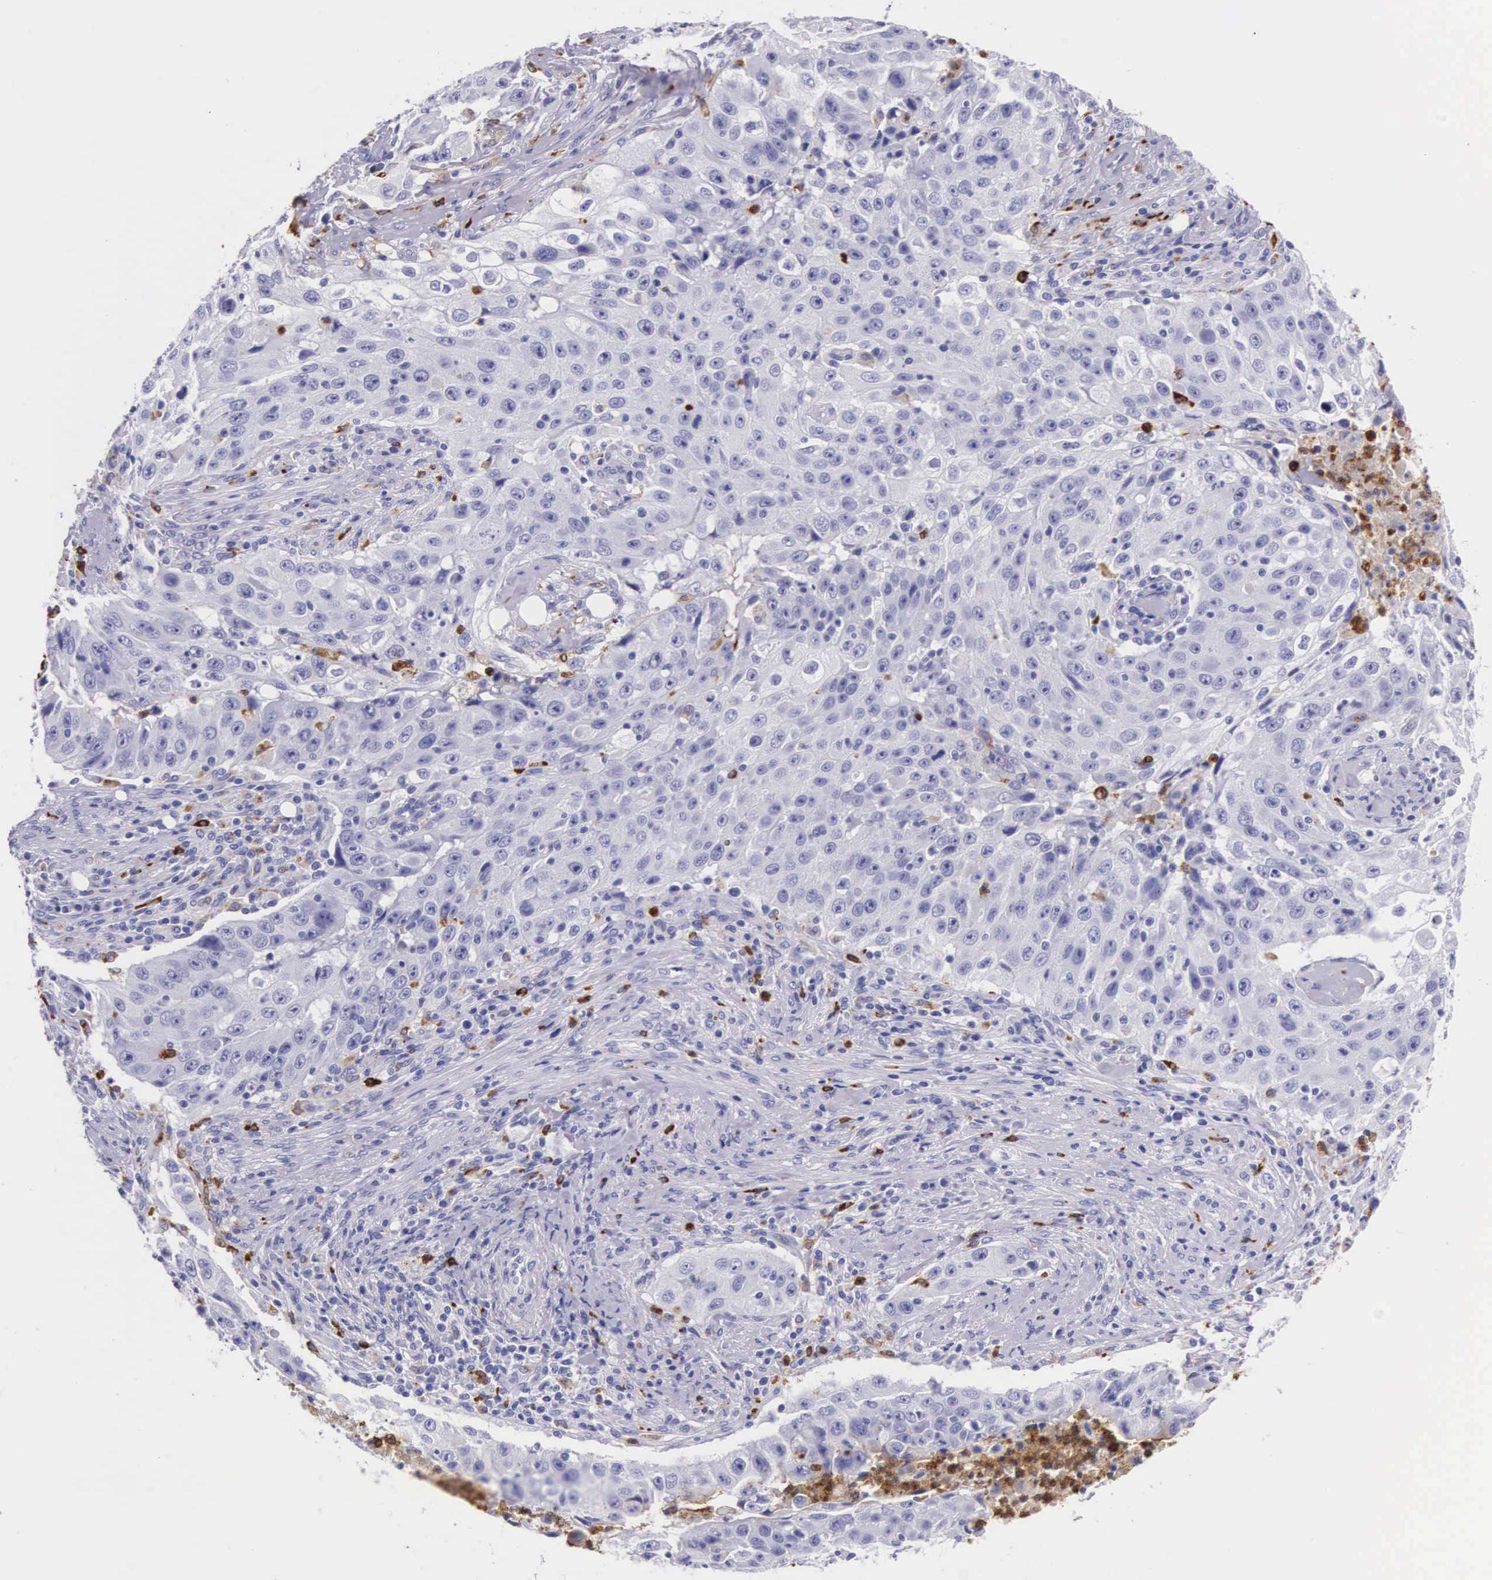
{"staining": {"intensity": "weak", "quantity": "<25%", "location": "cytoplasmic/membranous"}, "tissue": "lung cancer", "cell_type": "Tumor cells", "image_type": "cancer", "snomed": [{"axis": "morphology", "description": "Squamous cell carcinoma, NOS"}, {"axis": "topography", "description": "Lung"}], "caption": "Immunohistochemistry (IHC) photomicrograph of neoplastic tissue: lung cancer stained with DAB displays no significant protein staining in tumor cells.", "gene": "FCN1", "patient": {"sex": "male", "age": 64}}